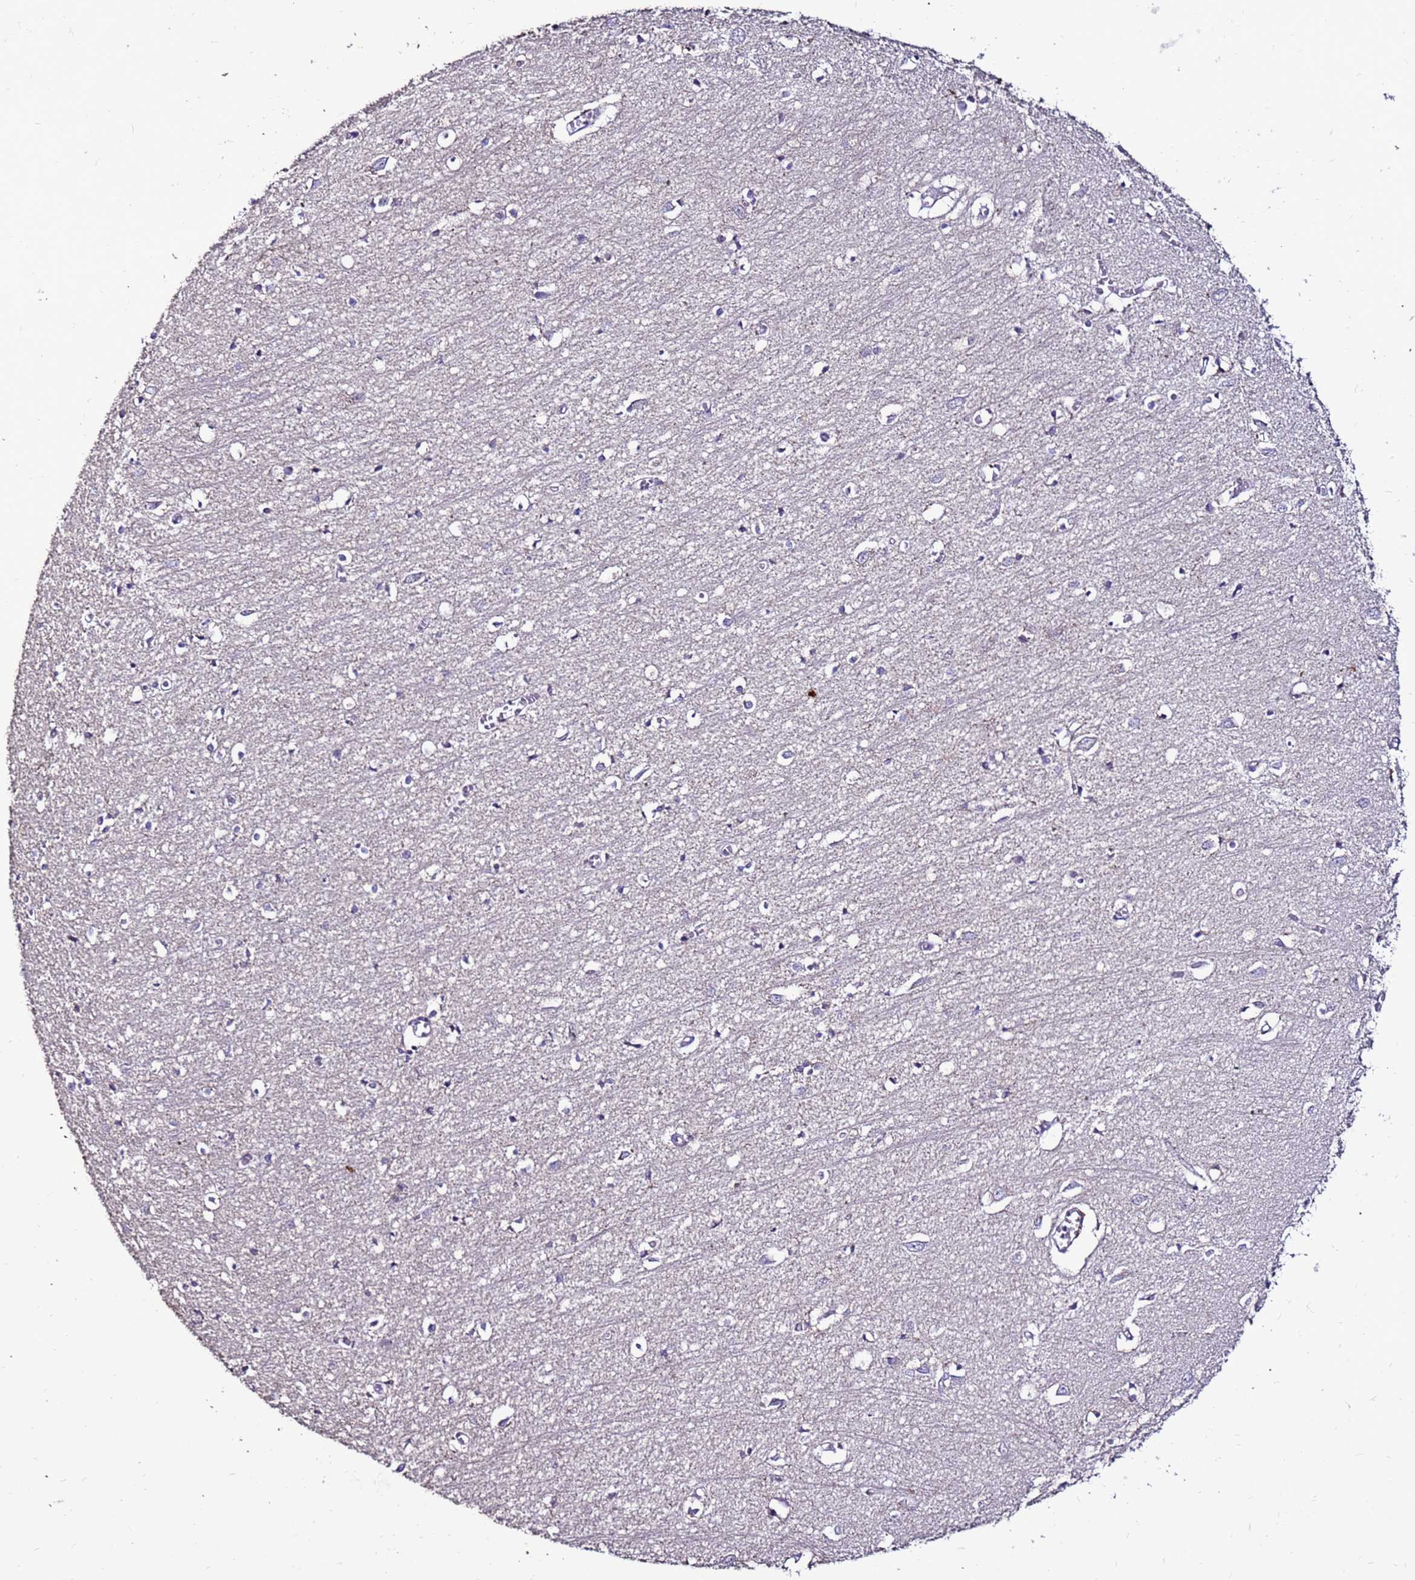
{"staining": {"intensity": "negative", "quantity": "none", "location": "none"}, "tissue": "cerebral cortex", "cell_type": "Endothelial cells", "image_type": "normal", "snomed": [{"axis": "morphology", "description": "Normal tissue, NOS"}, {"axis": "topography", "description": "Cerebral cortex"}], "caption": "Immunohistochemistry micrograph of normal cerebral cortex stained for a protein (brown), which exhibits no expression in endothelial cells. (Immunohistochemistry (ihc), brightfield microscopy, high magnification).", "gene": "SLC44A3", "patient": {"sex": "female", "age": 64}}